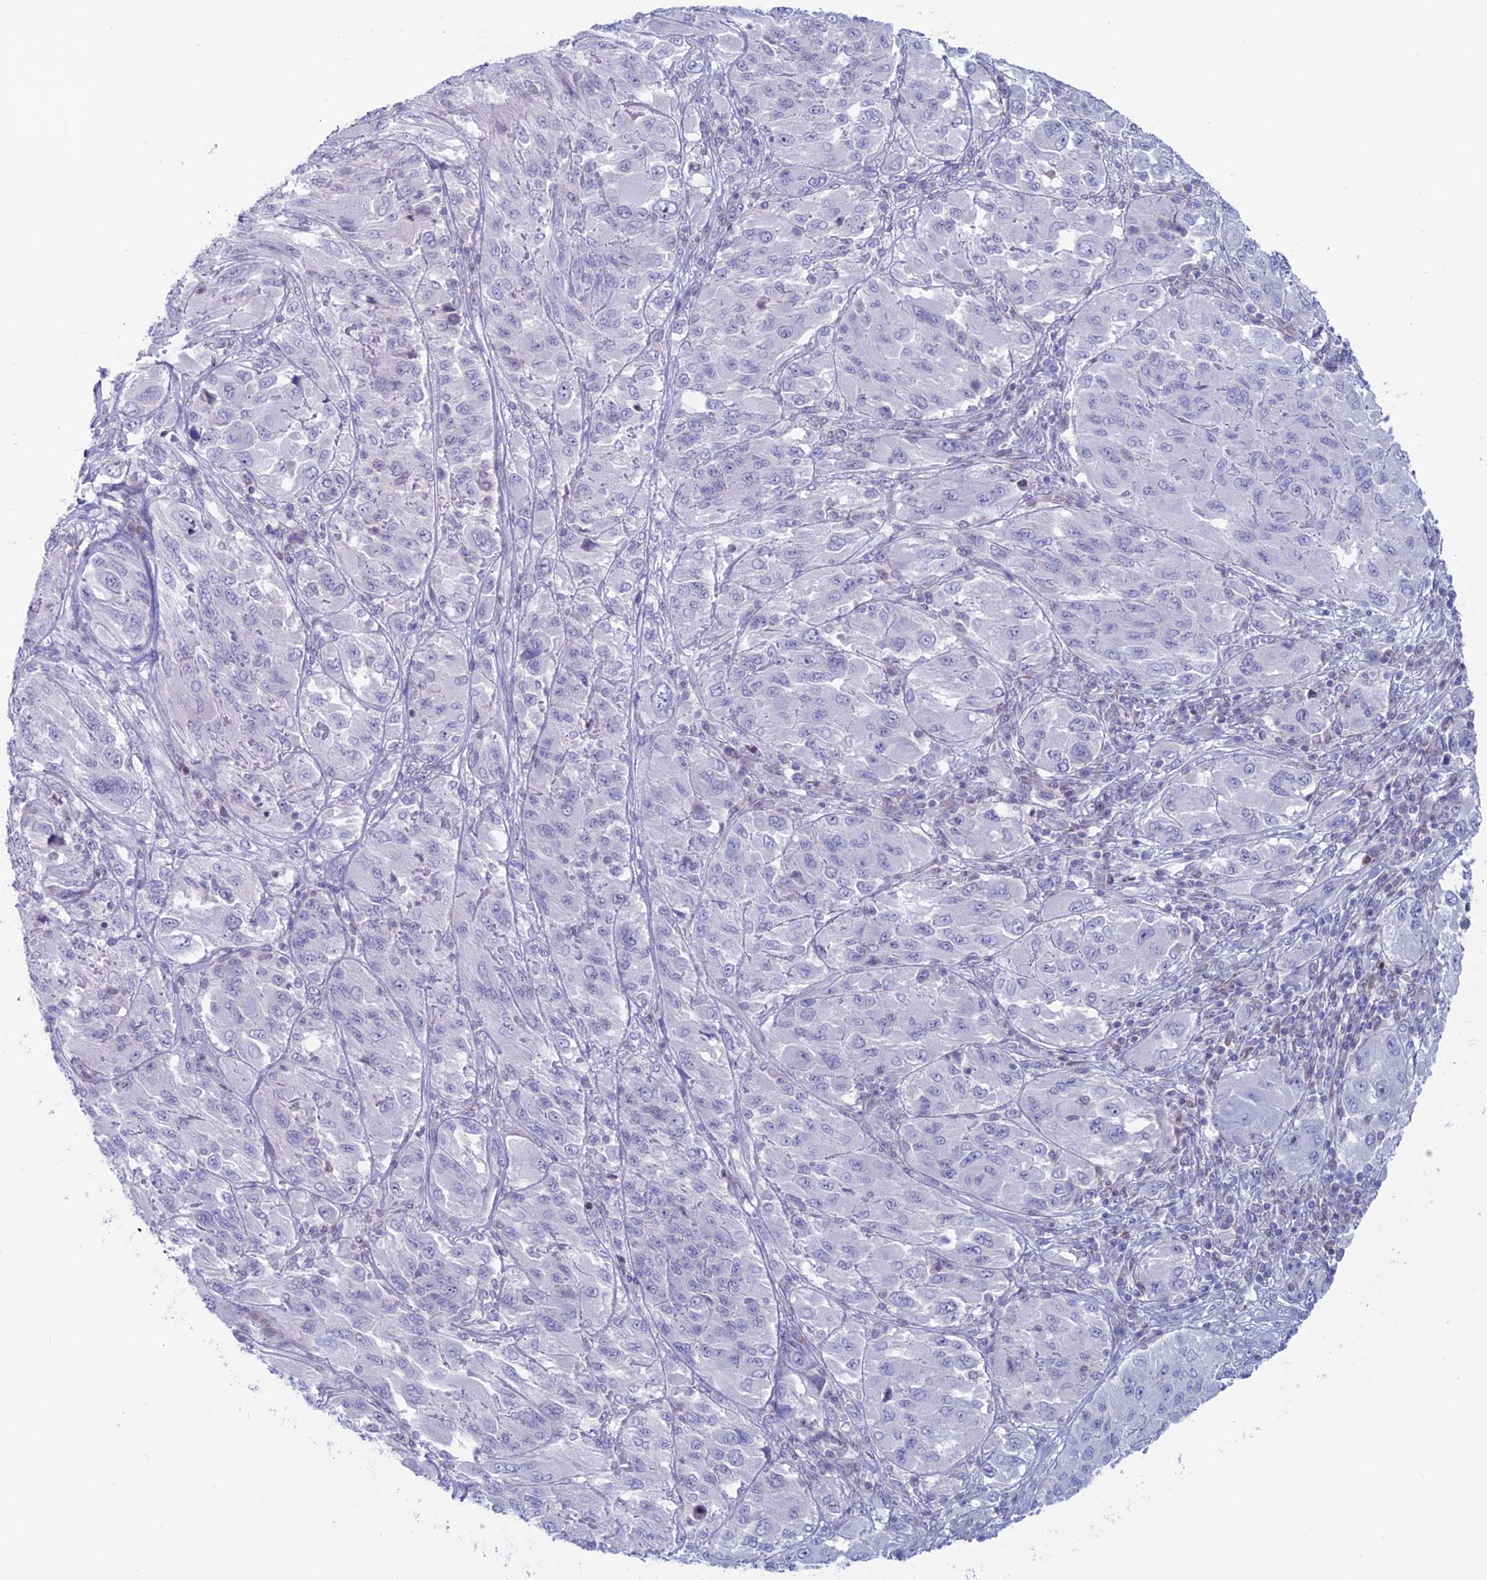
{"staining": {"intensity": "negative", "quantity": "none", "location": "none"}, "tissue": "melanoma", "cell_type": "Tumor cells", "image_type": "cancer", "snomed": [{"axis": "morphology", "description": "Malignant melanoma, NOS"}, {"axis": "topography", "description": "Skin"}], "caption": "Immunohistochemistry of human melanoma displays no expression in tumor cells.", "gene": "CERS6", "patient": {"sex": "female", "age": 91}}